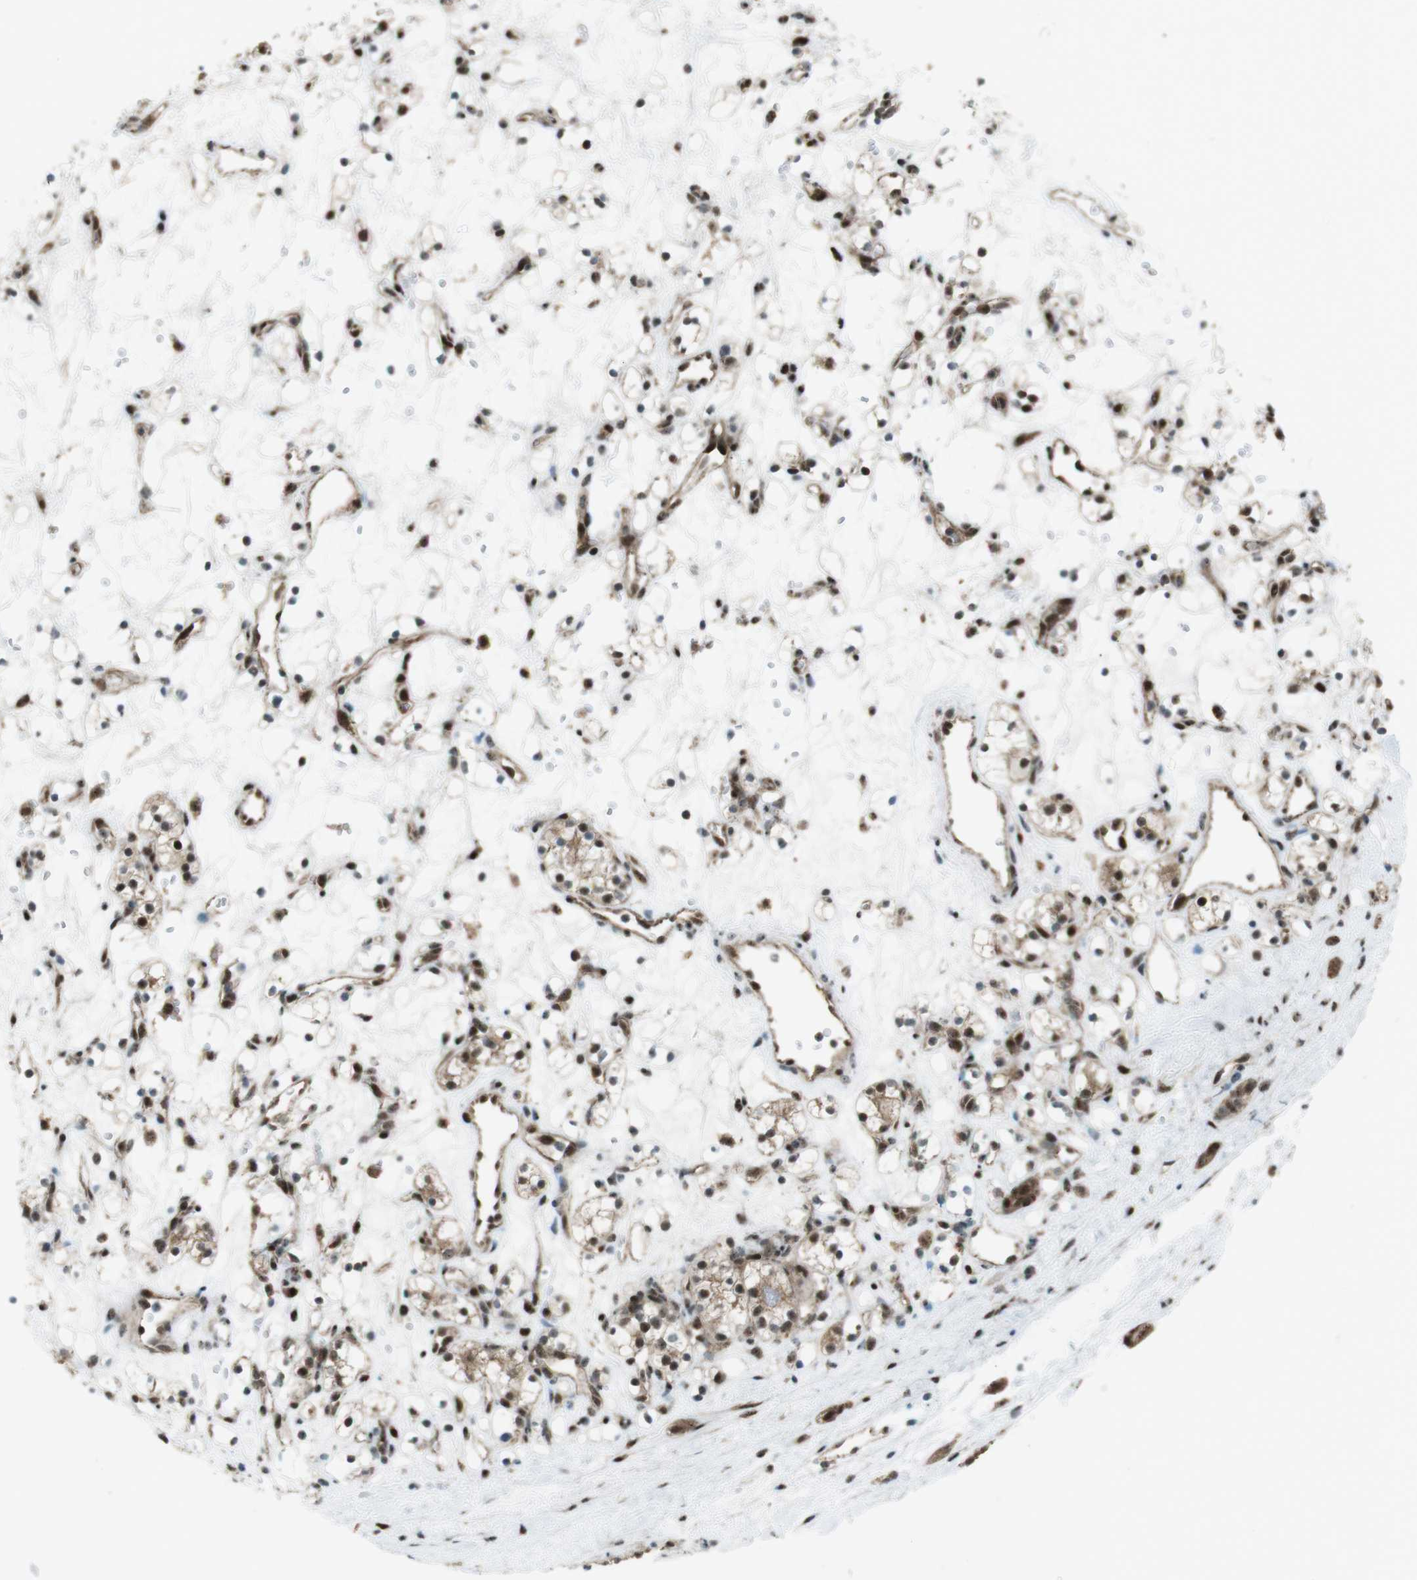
{"staining": {"intensity": "moderate", "quantity": ">75%", "location": "cytoplasmic/membranous,nuclear"}, "tissue": "renal cancer", "cell_type": "Tumor cells", "image_type": "cancer", "snomed": [{"axis": "morphology", "description": "Adenocarcinoma, NOS"}, {"axis": "topography", "description": "Kidney"}], "caption": "Adenocarcinoma (renal) tissue shows moderate cytoplasmic/membranous and nuclear positivity in about >75% of tumor cells, visualized by immunohistochemistry.", "gene": "CSNK1D", "patient": {"sex": "female", "age": 60}}